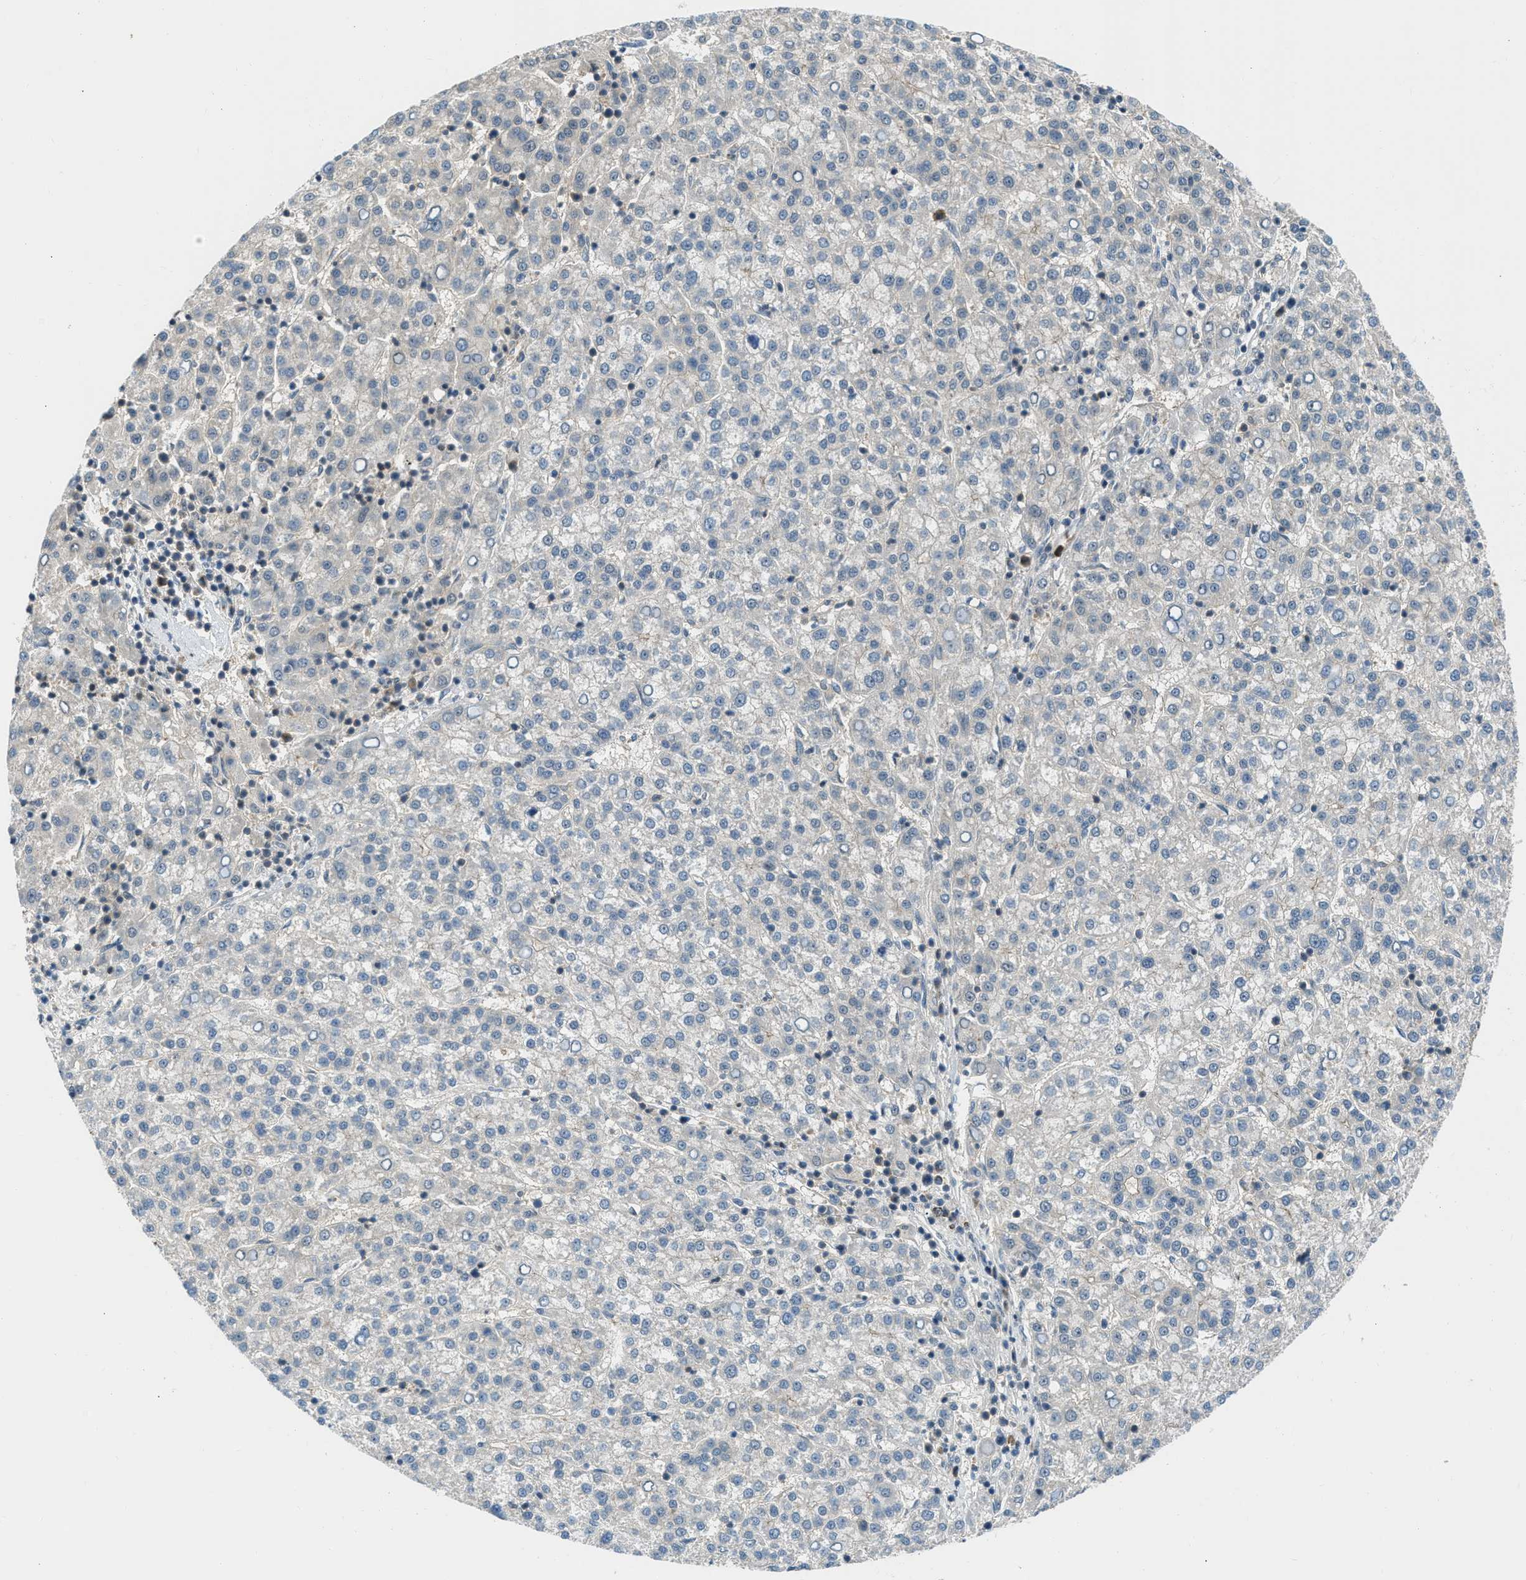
{"staining": {"intensity": "negative", "quantity": "none", "location": "none"}, "tissue": "liver cancer", "cell_type": "Tumor cells", "image_type": "cancer", "snomed": [{"axis": "morphology", "description": "Carcinoma, Hepatocellular, NOS"}, {"axis": "topography", "description": "Liver"}], "caption": "Immunohistochemistry image of neoplastic tissue: human hepatocellular carcinoma (liver) stained with DAB (3,3'-diaminobenzidine) exhibits no significant protein staining in tumor cells.", "gene": "SESN2", "patient": {"sex": "female", "age": 58}}